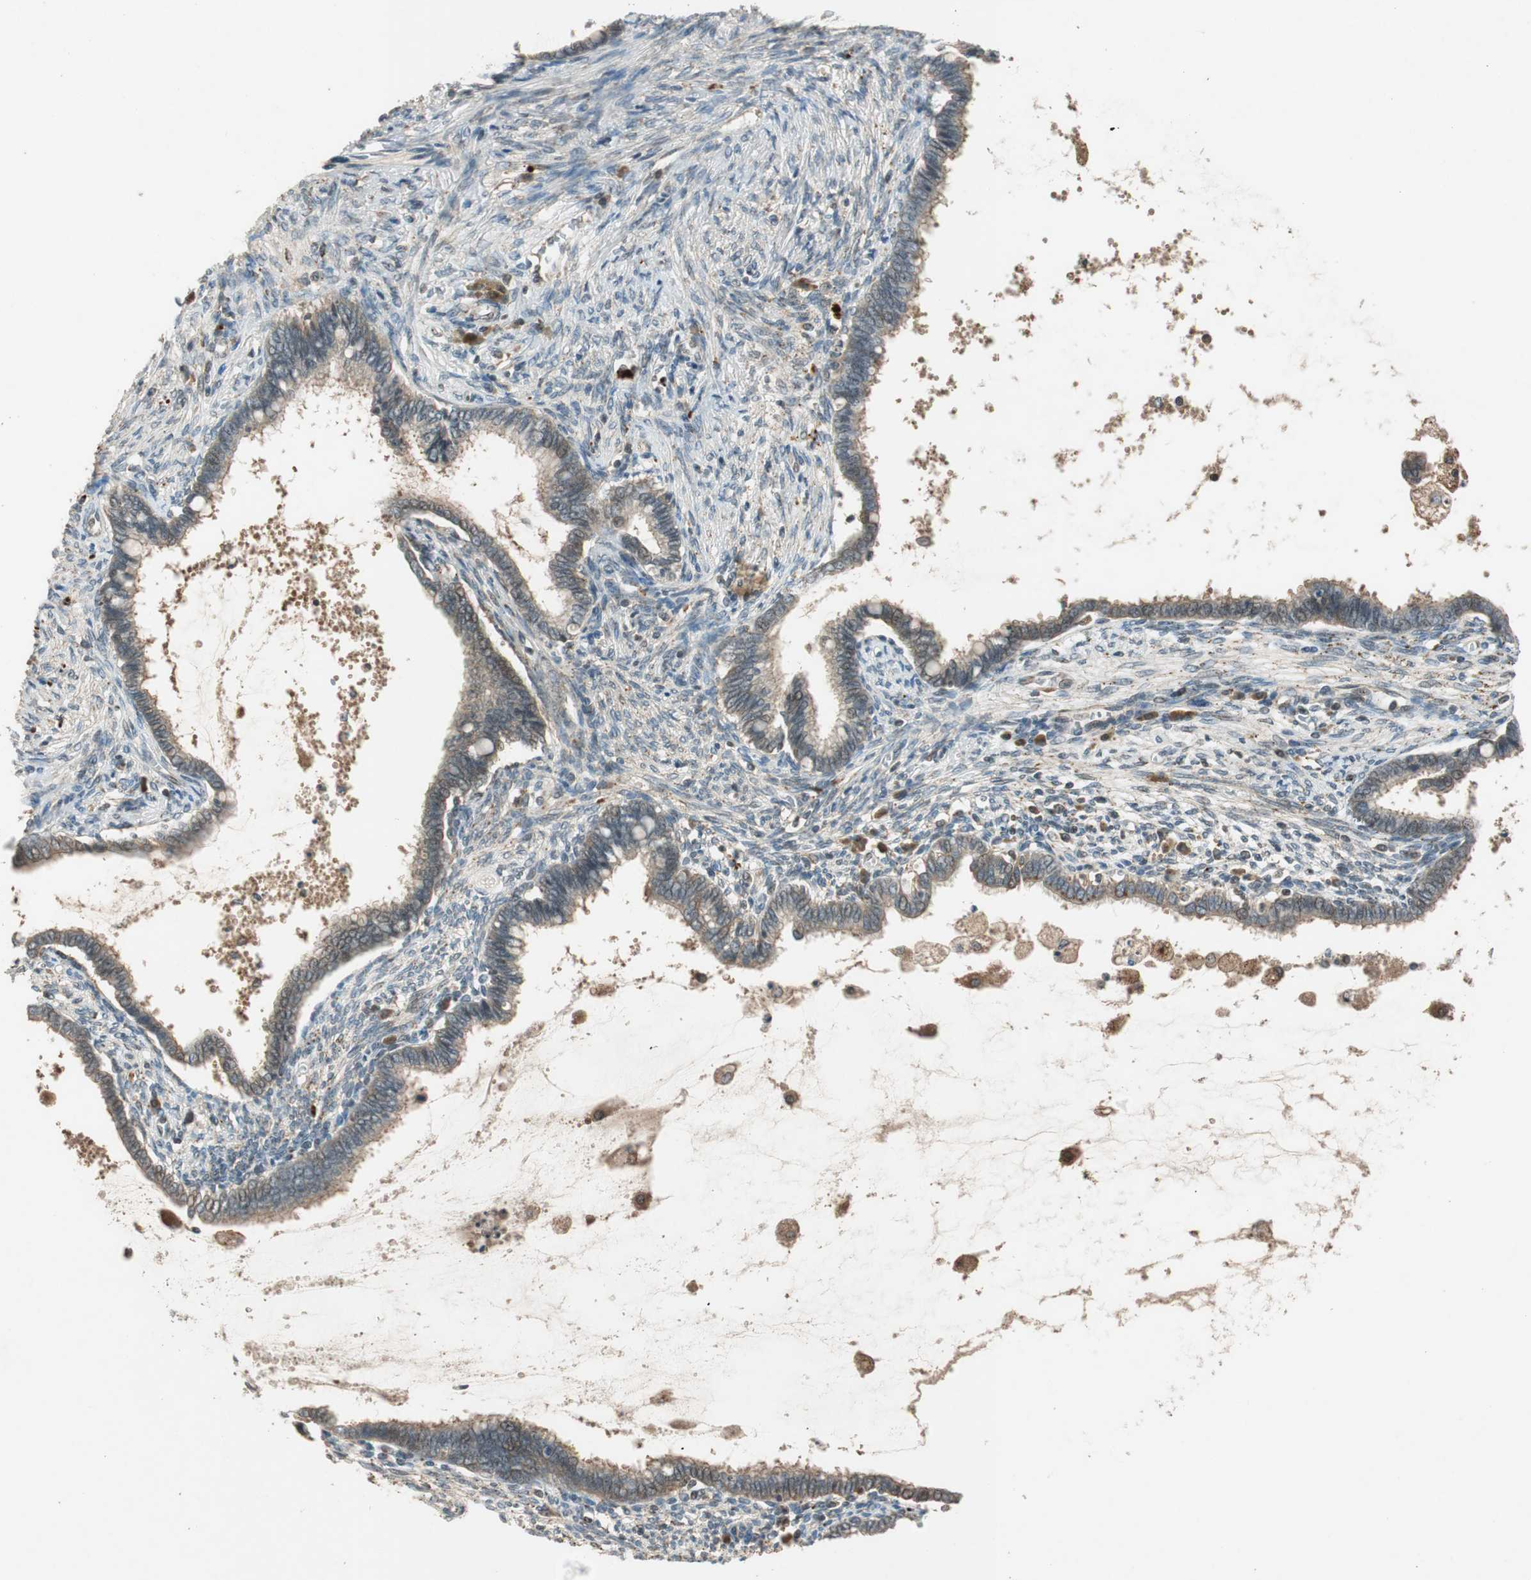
{"staining": {"intensity": "moderate", "quantity": ">75%", "location": "cytoplasmic/membranous"}, "tissue": "cervical cancer", "cell_type": "Tumor cells", "image_type": "cancer", "snomed": [{"axis": "morphology", "description": "Adenocarcinoma, NOS"}, {"axis": "topography", "description": "Cervix"}], "caption": "Immunohistochemical staining of human cervical adenocarcinoma exhibits moderate cytoplasmic/membranous protein positivity in about >75% of tumor cells.", "gene": "GLB1", "patient": {"sex": "female", "age": 44}}